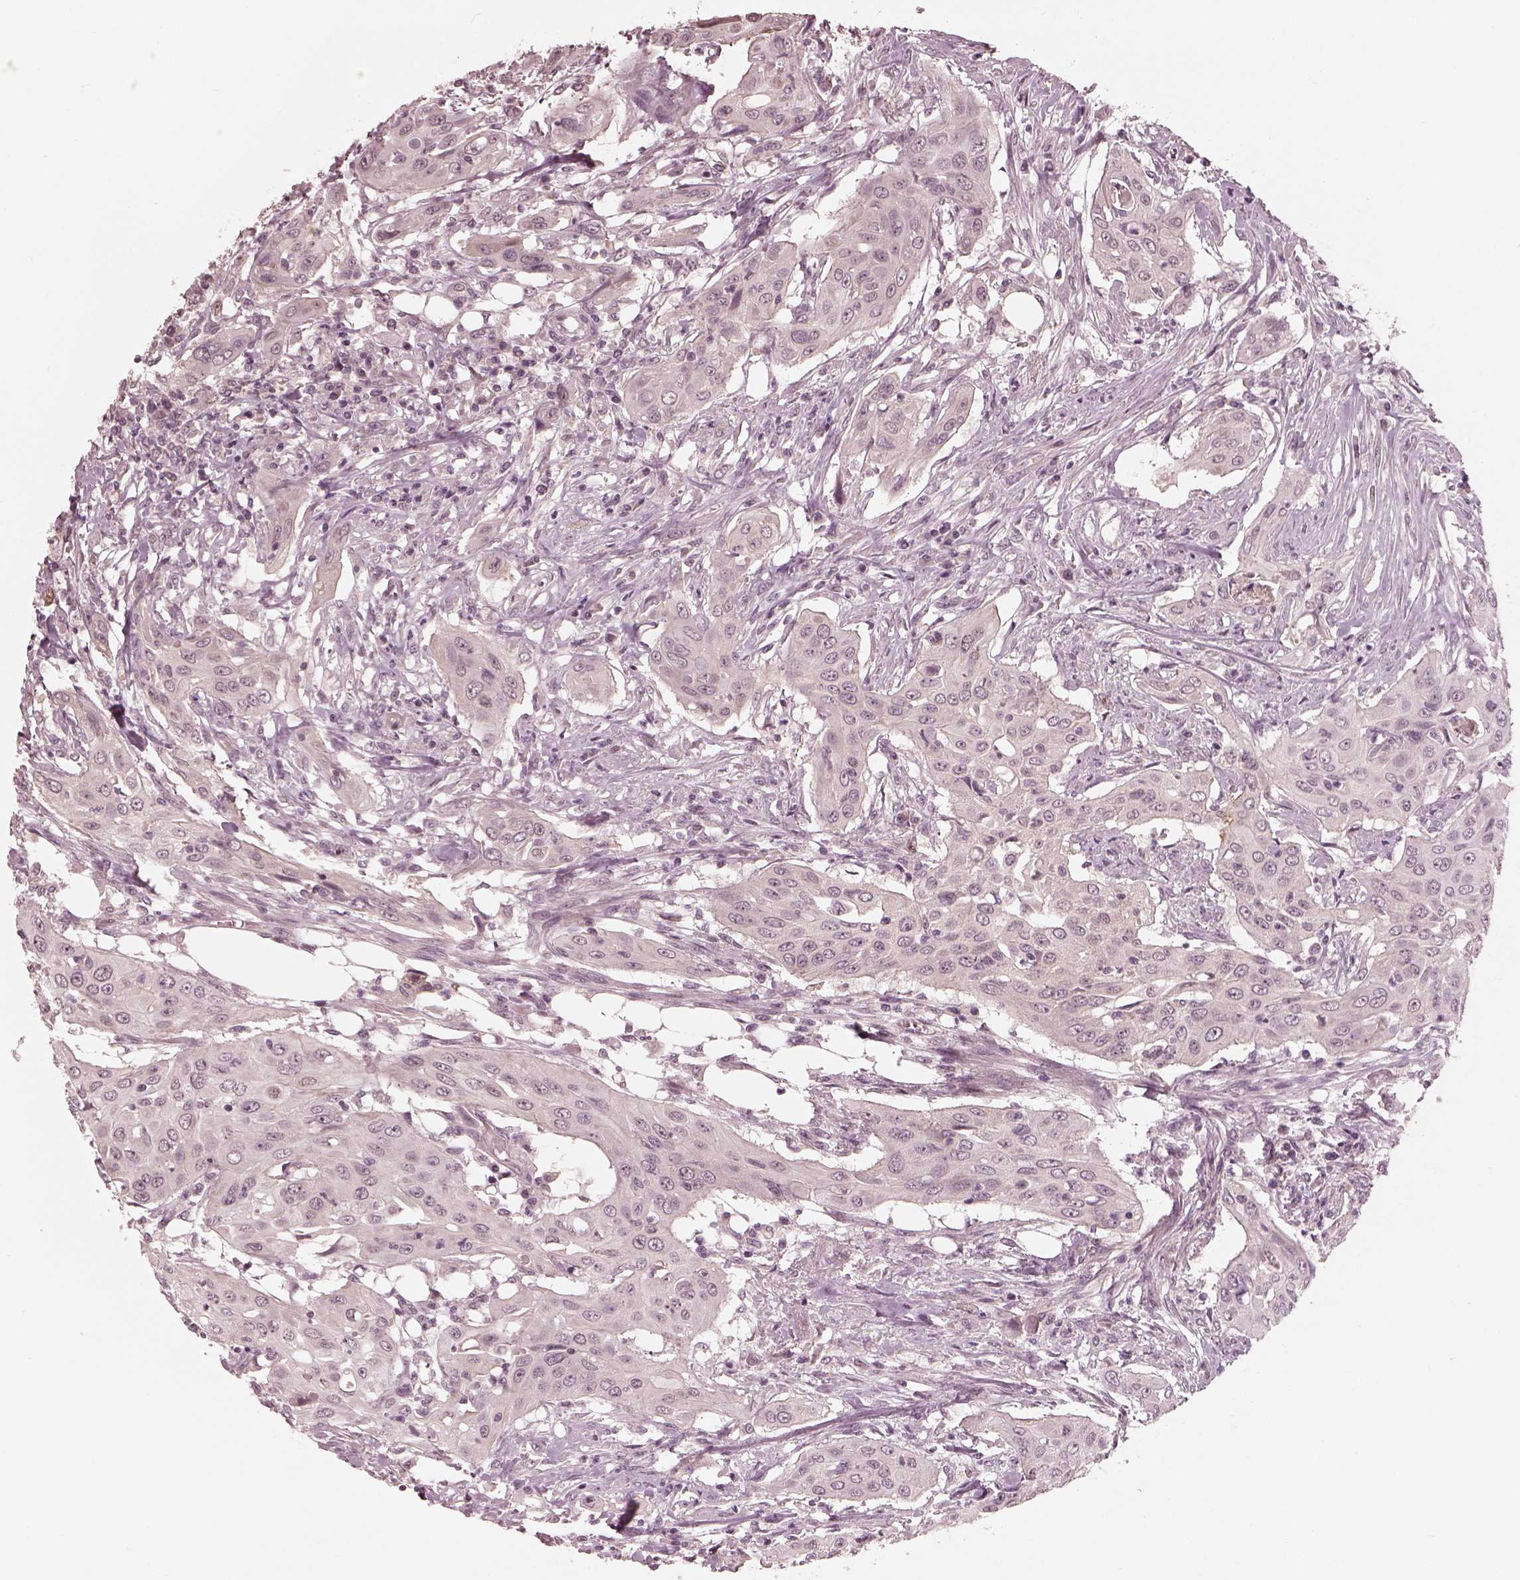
{"staining": {"intensity": "negative", "quantity": "none", "location": "none"}, "tissue": "urothelial cancer", "cell_type": "Tumor cells", "image_type": "cancer", "snomed": [{"axis": "morphology", "description": "Urothelial carcinoma, High grade"}, {"axis": "topography", "description": "Urinary bladder"}], "caption": "Urothelial cancer was stained to show a protein in brown. There is no significant staining in tumor cells.", "gene": "IQCB1", "patient": {"sex": "male", "age": 82}}